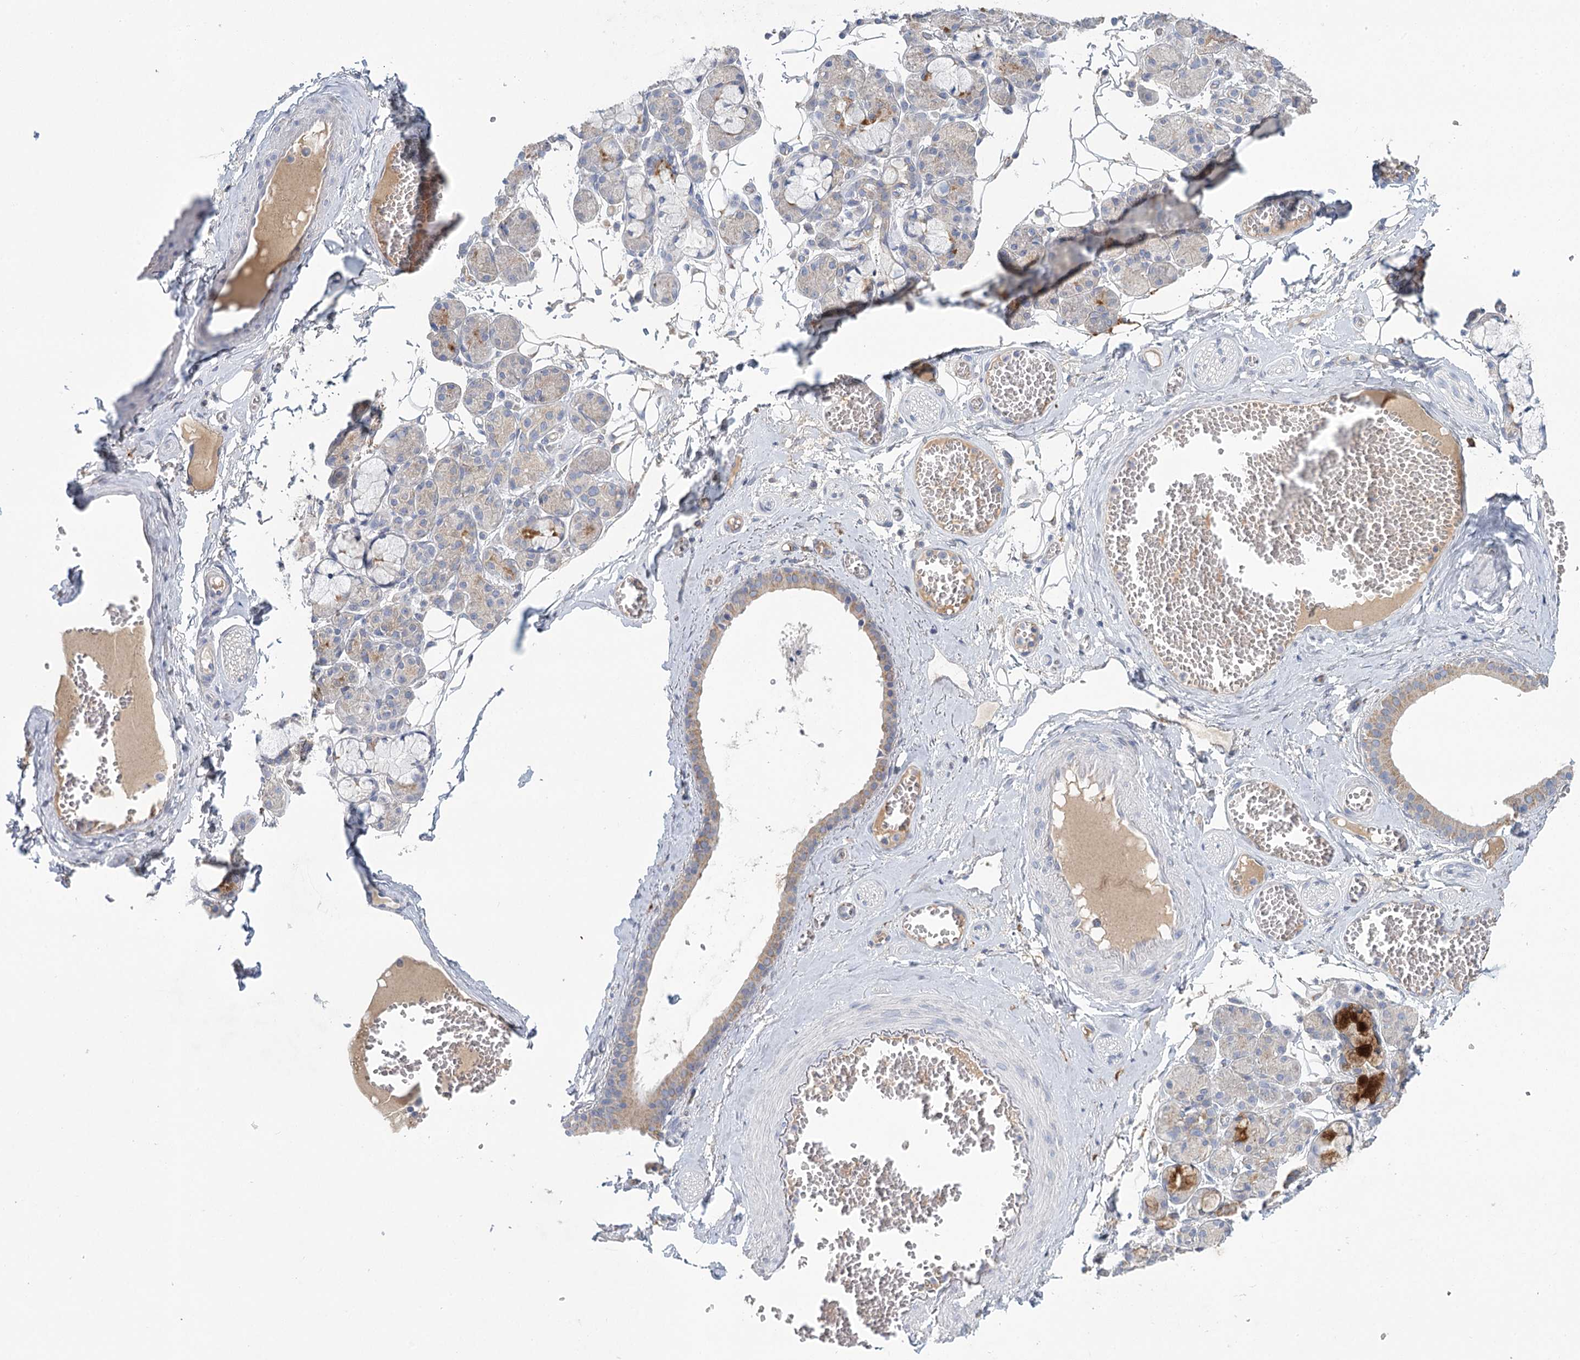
{"staining": {"intensity": "moderate", "quantity": "<25%", "location": "cytoplasmic/membranous"}, "tissue": "salivary gland", "cell_type": "Glandular cells", "image_type": "normal", "snomed": [{"axis": "morphology", "description": "Normal tissue, NOS"}, {"axis": "topography", "description": "Salivary gland"}], "caption": "This photomicrograph exhibits unremarkable salivary gland stained with immunohistochemistry to label a protein in brown. The cytoplasmic/membranous of glandular cells show moderate positivity for the protein. Nuclei are counter-stained blue.", "gene": "ARHGAP44", "patient": {"sex": "male", "age": 63}}